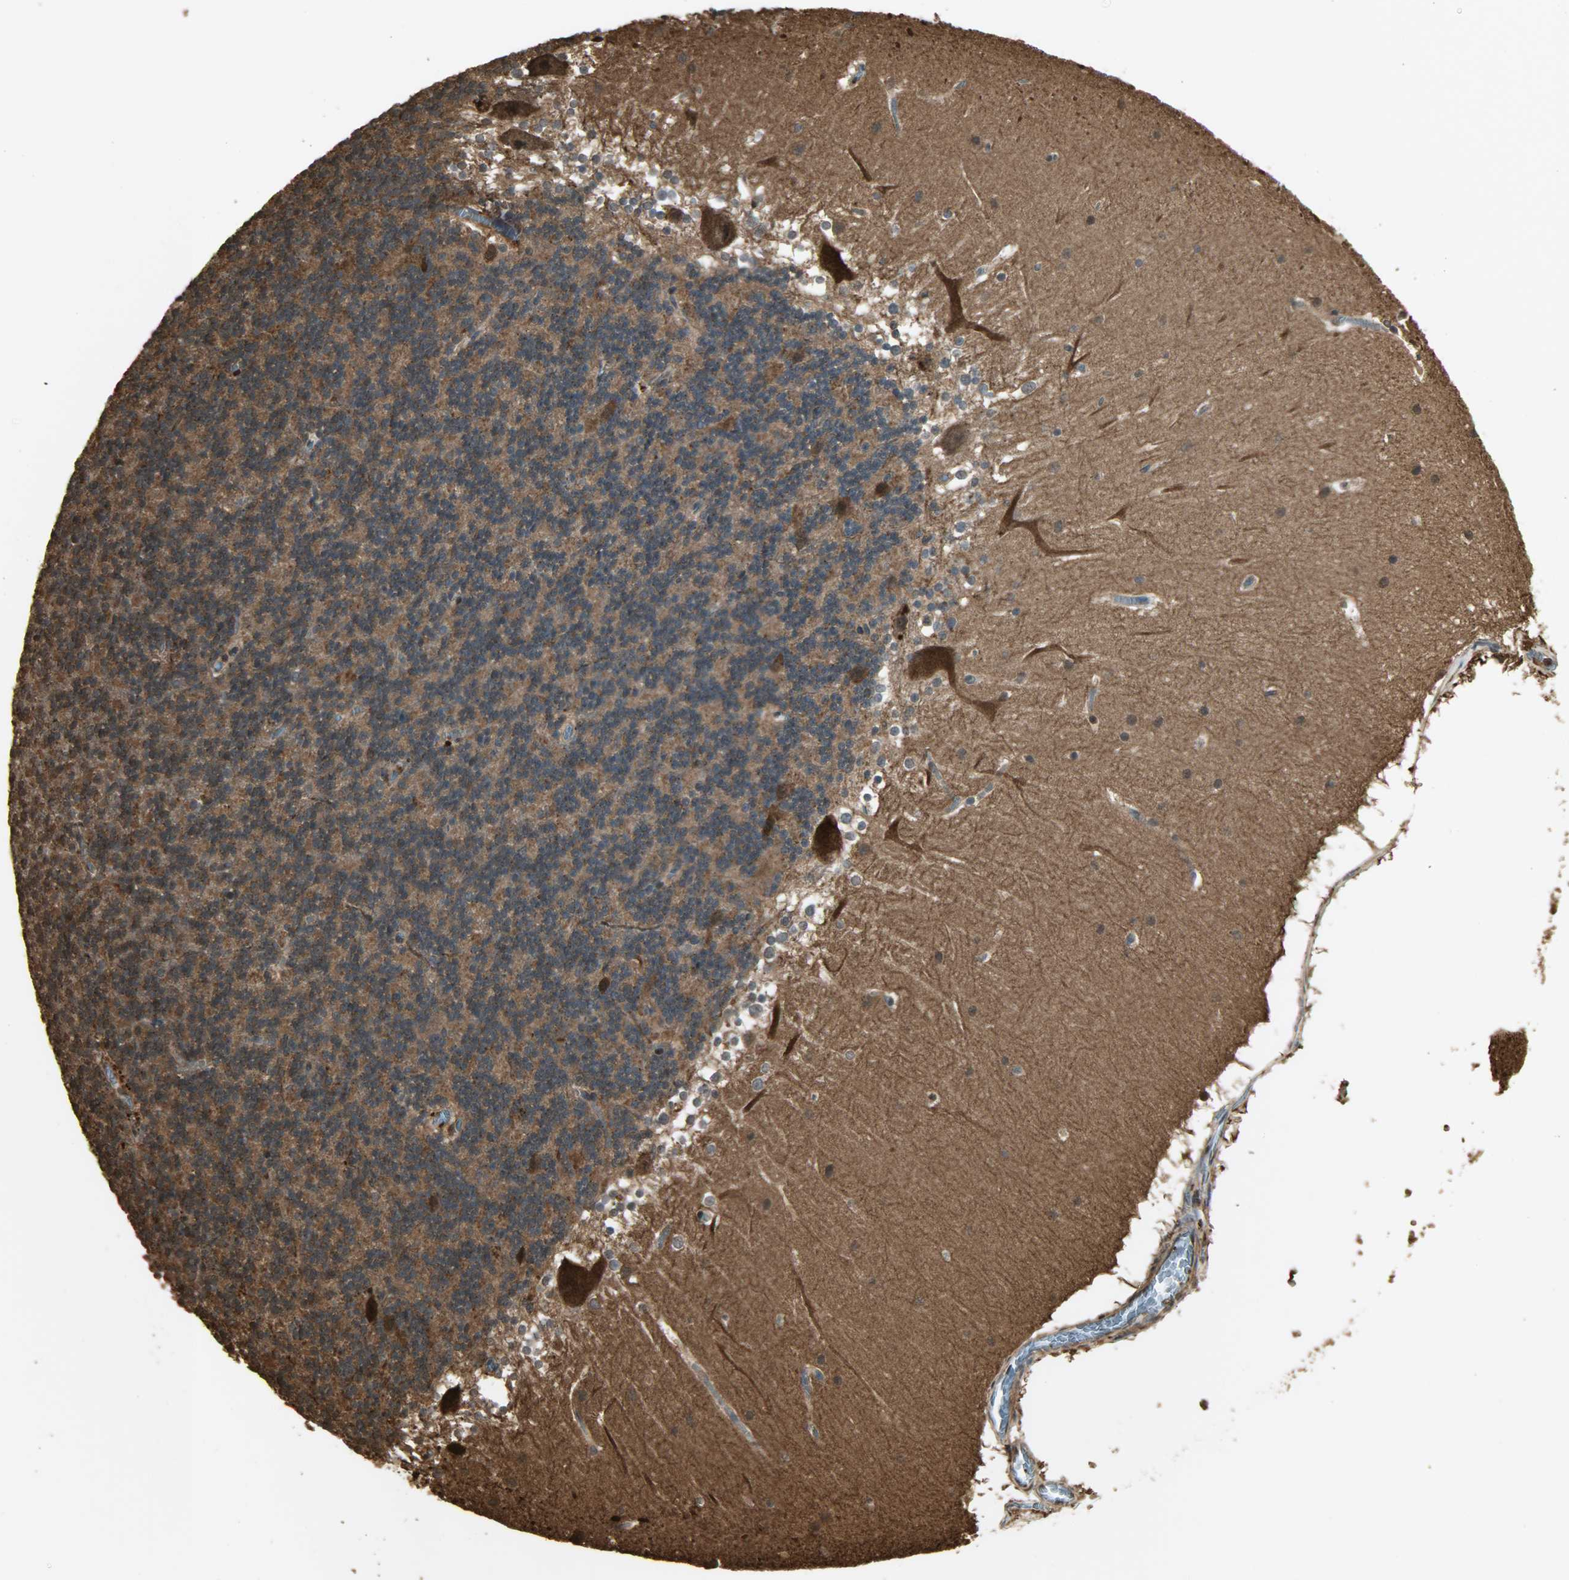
{"staining": {"intensity": "moderate", "quantity": ">75%", "location": "cytoplasmic/membranous,nuclear"}, "tissue": "cerebellum", "cell_type": "Cells in granular layer", "image_type": "normal", "snomed": [{"axis": "morphology", "description": "Normal tissue, NOS"}, {"axis": "topography", "description": "Cerebellum"}], "caption": "IHC image of unremarkable human cerebellum stained for a protein (brown), which demonstrates medium levels of moderate cytoplasmic/membranous,nuclear positivity in about >75% of cells in granular layer.", "gene": "YWHAZ", "patient": {"sex": "female", "age": 19}}